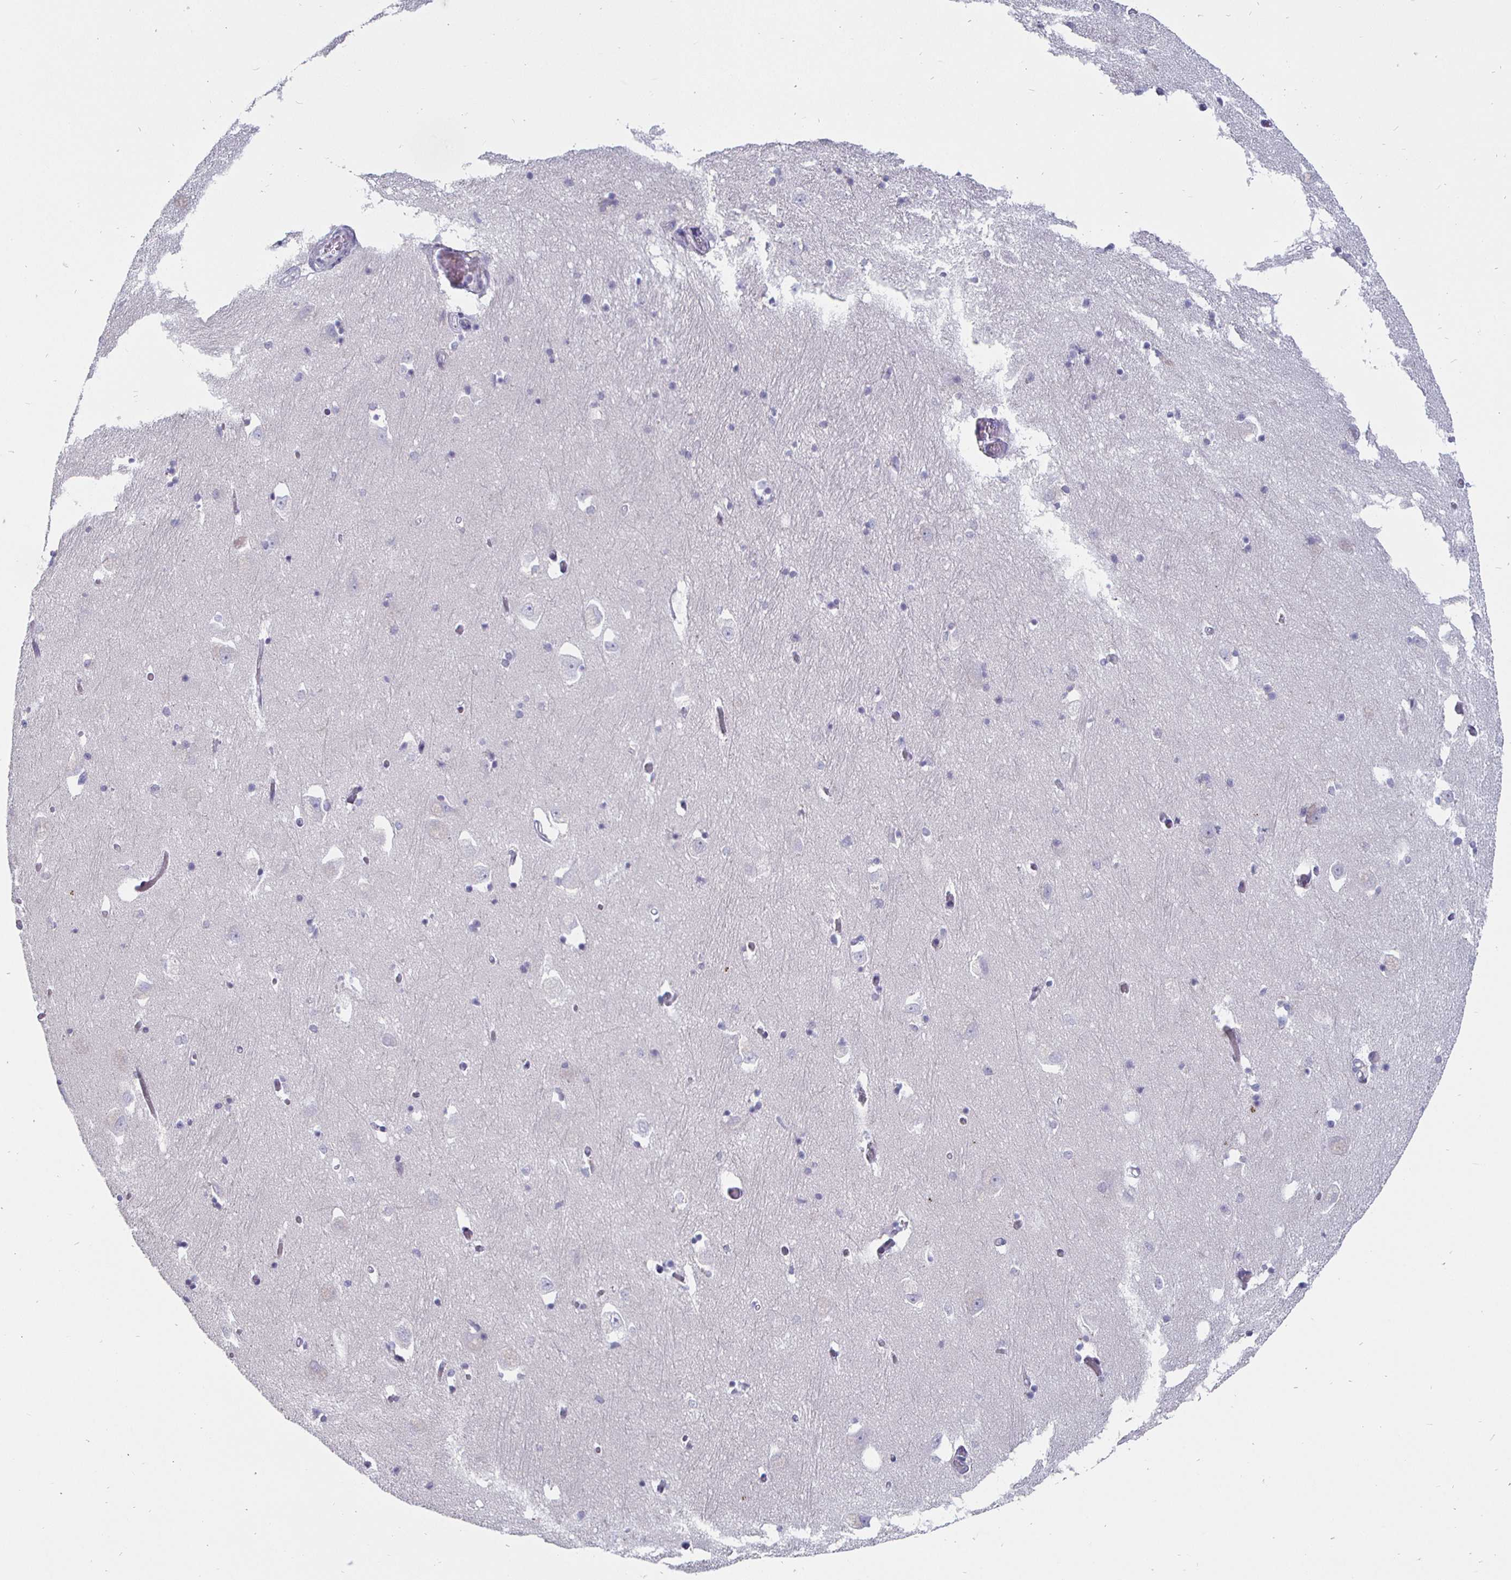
{"staining": {"intensity": "negative", "quantity": "none", "location": "none"}, "tissue": "caudate", "cell_type": "Glial cells", "image_type": "normal", "snomed": [{"axis": "morphology", "description": "Normal tissue, NOS"}, {"axis": "topography", "description": "Lateral ventricle wall"}, {"axis": "topography", "description": "Hippocampus"}], "caption": "Glial cells show no significant protein expression in benign caudate. (DAB immunohistochemistry (IHC) with hematoxylin counter stain).", "gene": "DMRTB1", "patient": {"sex": "female", "age": 63}}